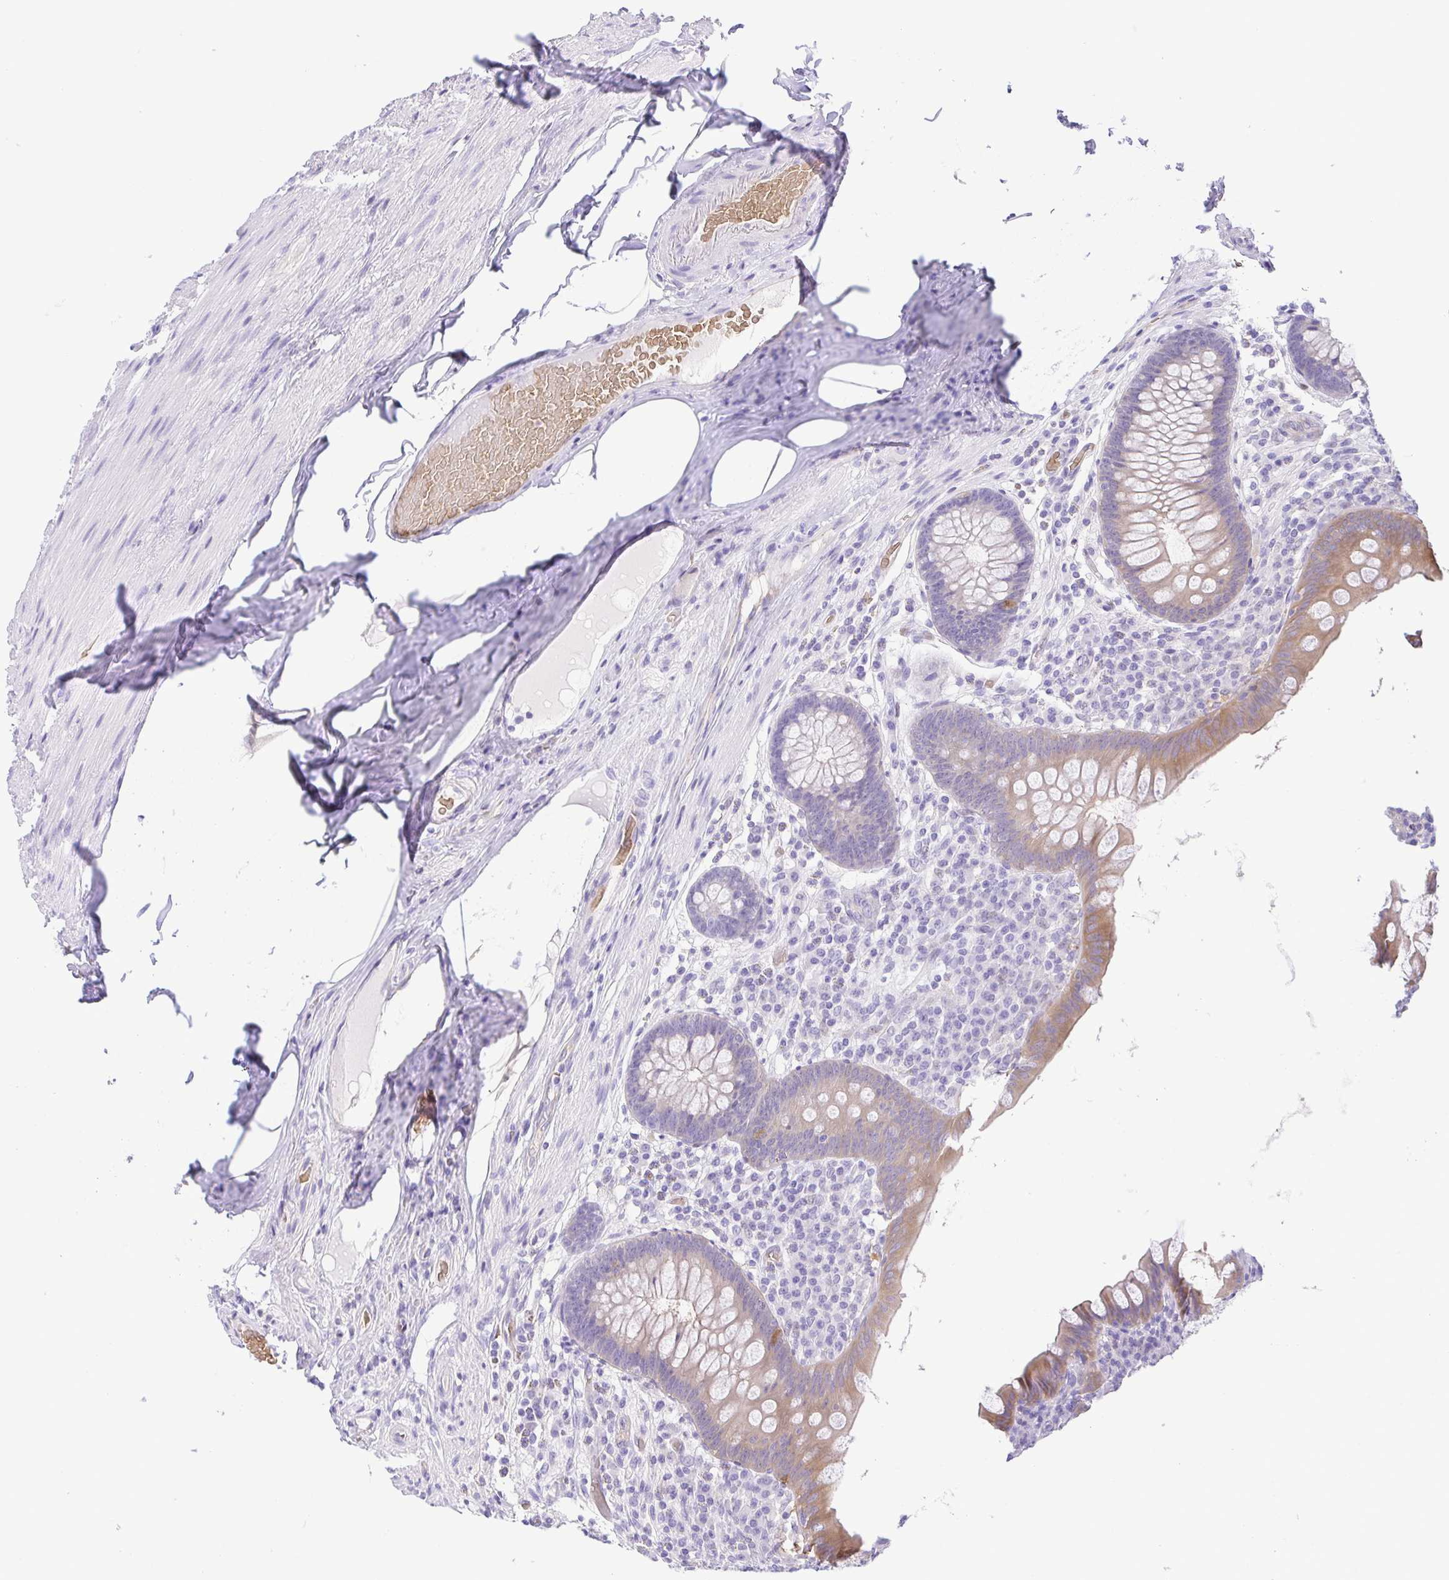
{"staining": {"intensity": "moderate", "quantity": "25%-75%", "location": "cytoplasmic/membranous"}, "tissue": "appendix", "cell_type": "Glandular cells", "image_type": "normal", "snomed": [{"axis": "morphology", "description": "Normal tissue, NOS"}, {"axis": "topography", "description": "Appendix"}], "caption": "Immunohistochemical staining of normal appendix displays moderate cytoplasmic/membranous protein staining in approximately 25%-75% of glandular cells. The staining is performed using DAB (3,3'-diaminobenzidine) brown chromogen to label protein expression. The nuclei are counter-stained blue using hematoxylin.", "gene": "EPB42", "patient": {"sex": "male", "age": 71}}